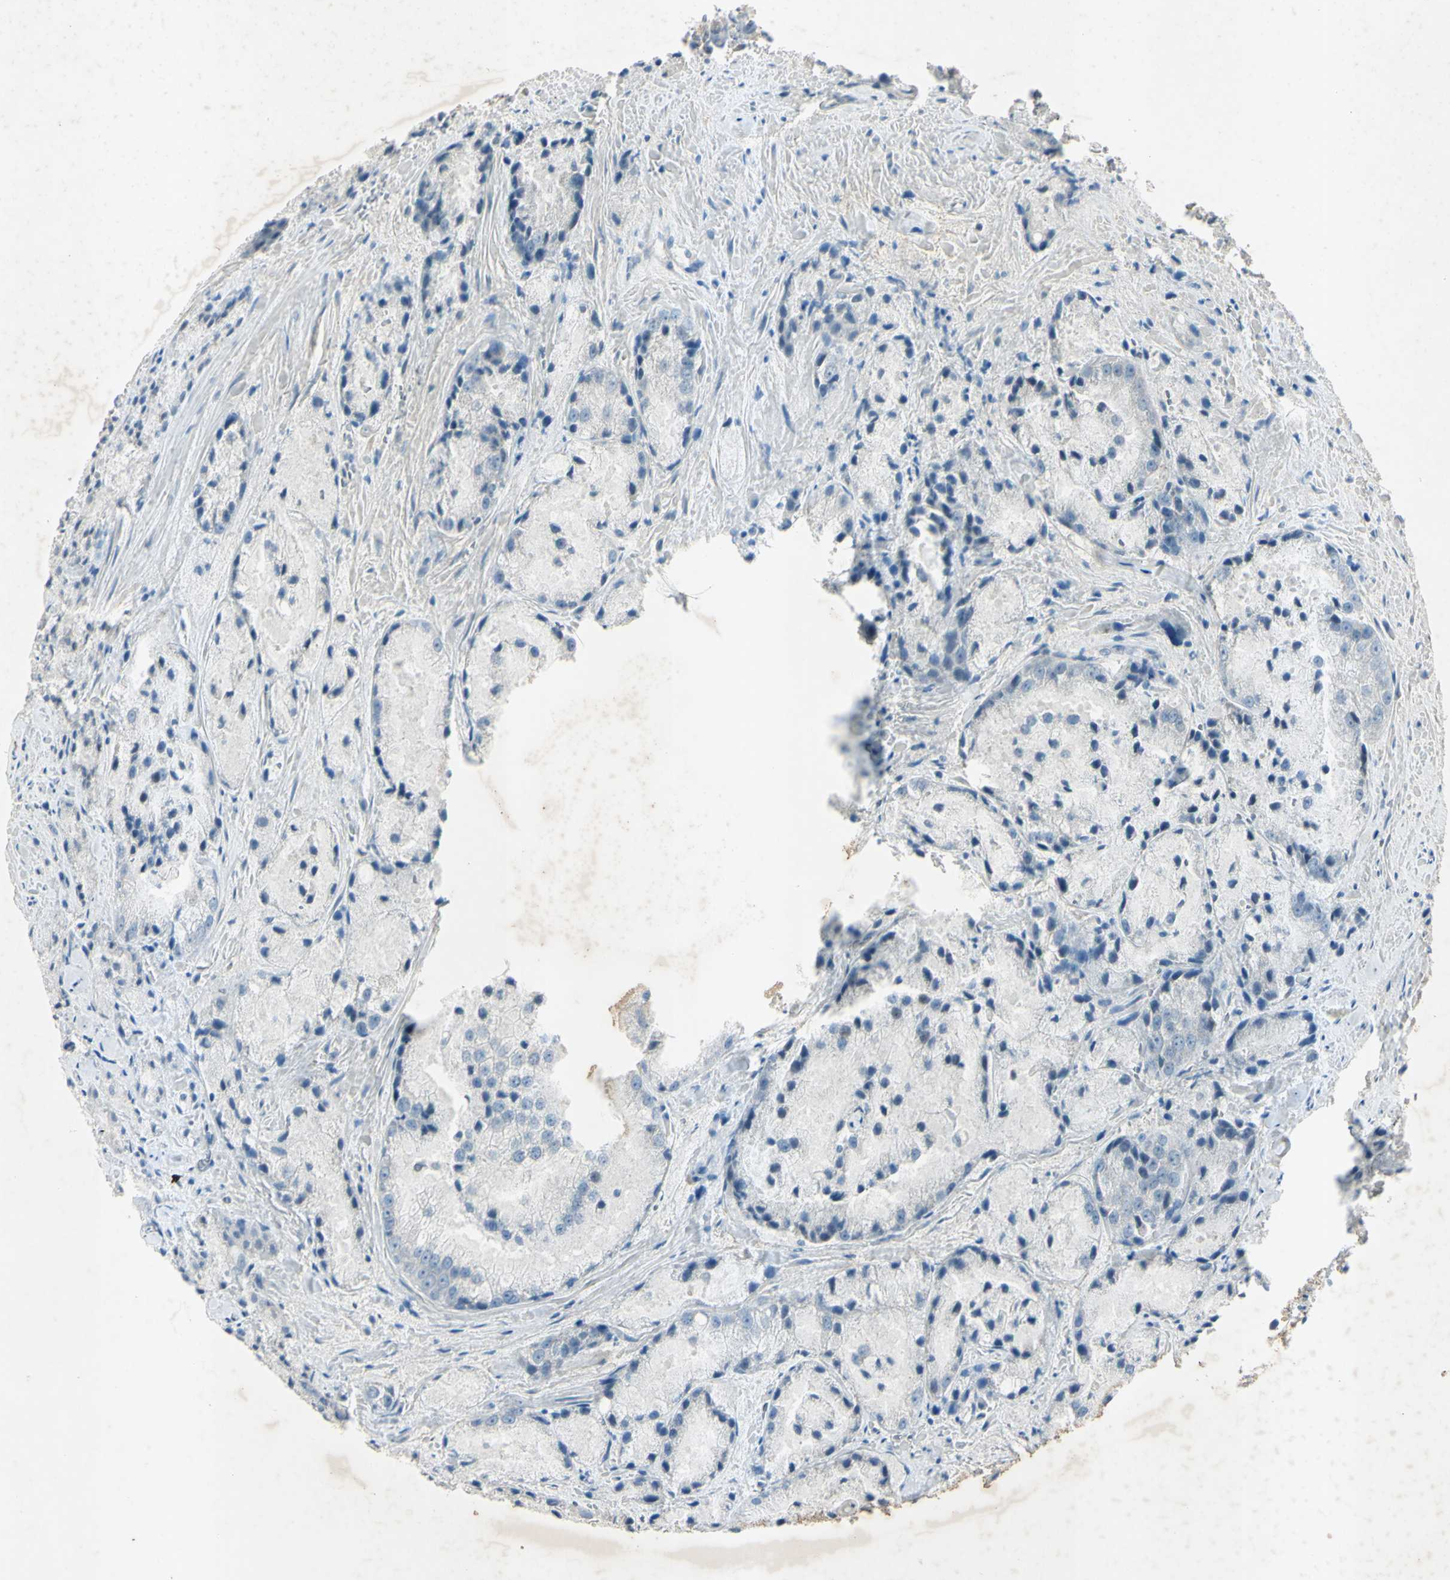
{"staining": {"intensity": "negative", "quantity": "none", "location": "none"}, "tissue": "prostate cancer", "cell_type": "Tumor cells", "image_type": "cancer", "snomed": [{"axis": "morphology", "description": "Adenocarcinoma, Low grade"}, {"axis": "topography", "description": "Prostate"}], "caption": "This micrograph is of adenocarcinoma (low-grade) (prostate) stained with IHC to label a protein in brown with the nuclei are counter-stained blue. There is no positivity in tumor cells.", "gene": "AATK", "patient": {"sex": "male", "age": 64}}